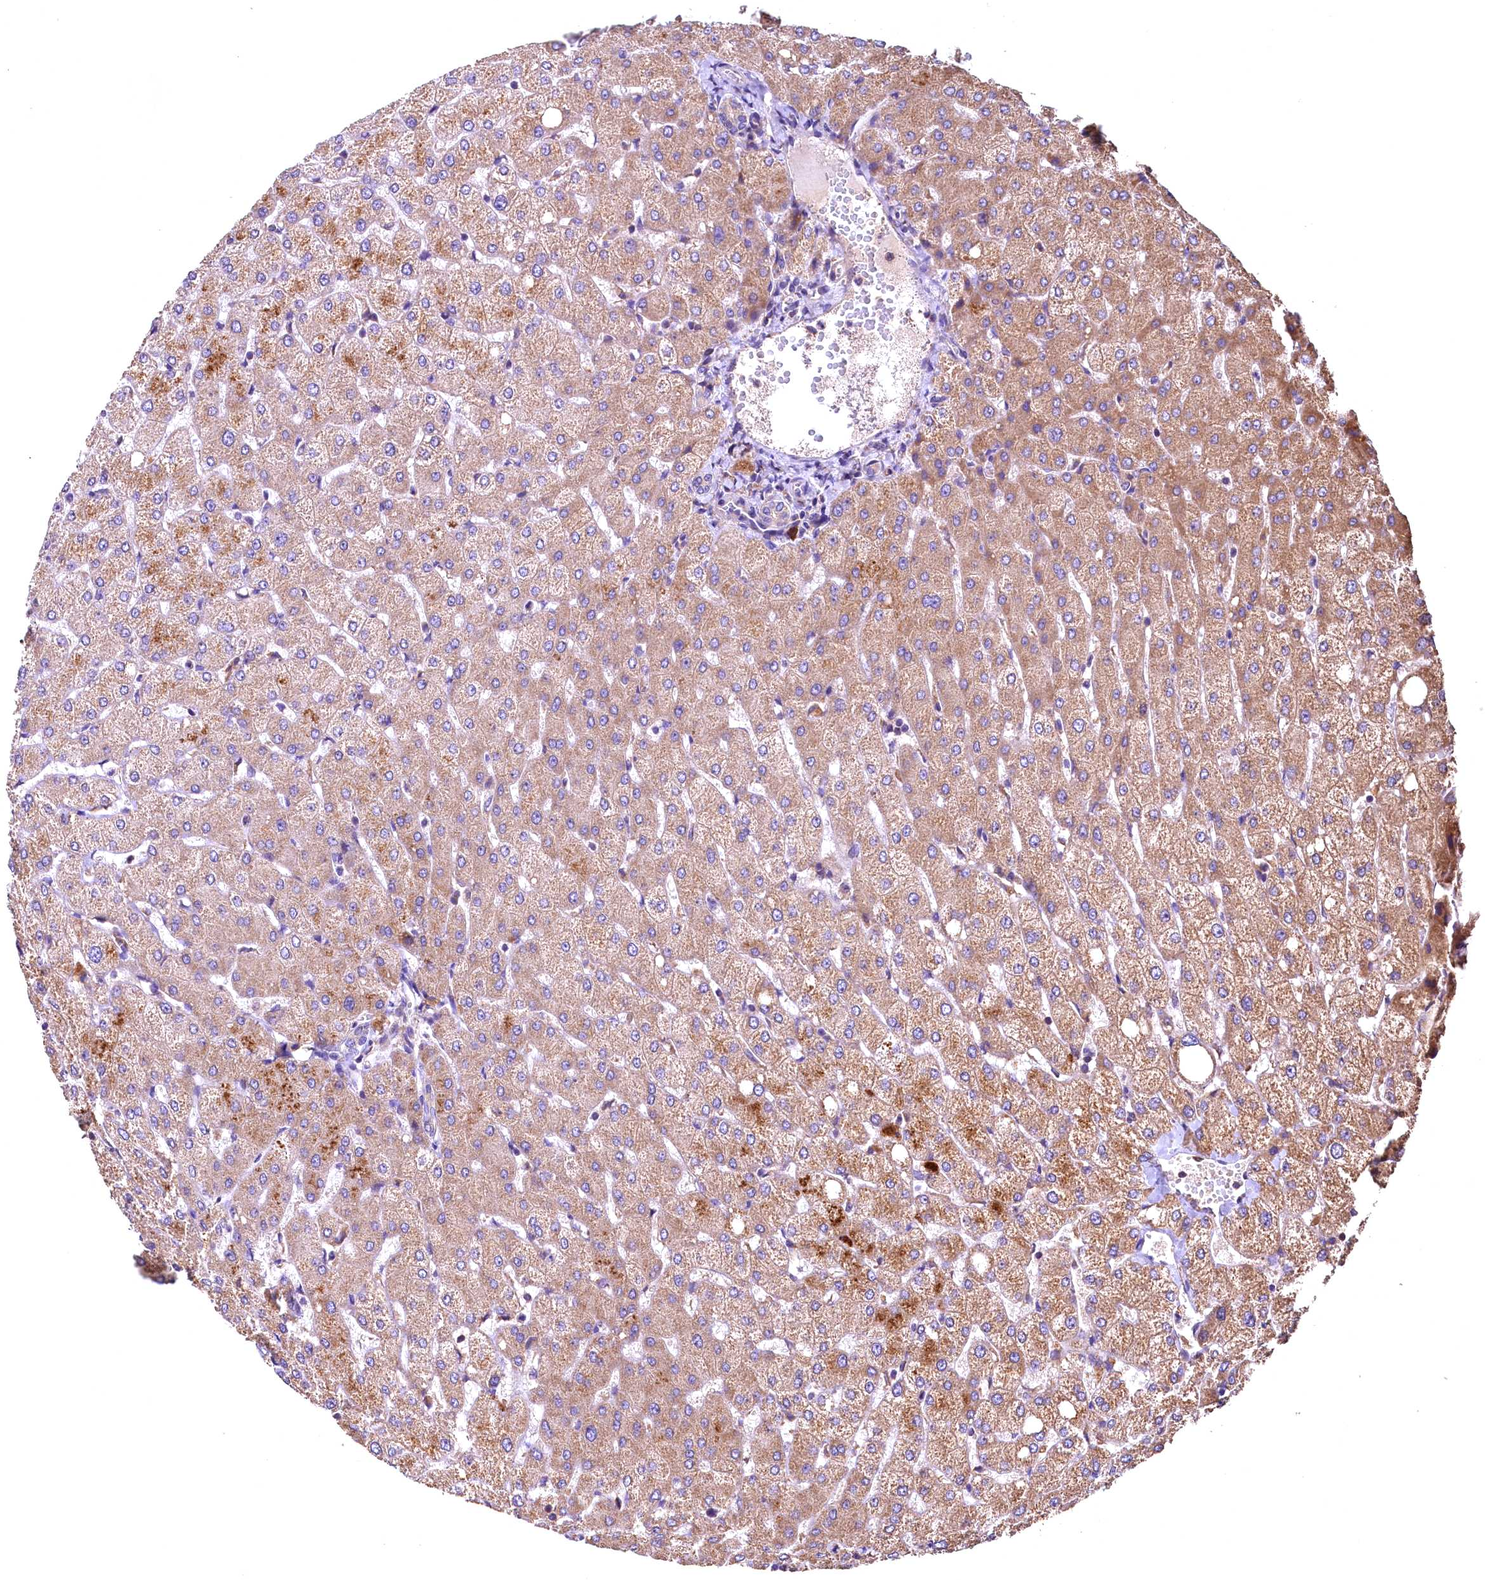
{"staining": {"intensity": "negative", "quantity": "none", "location": "none"}, "tissue": "liver", "cell_type": "Cholangiocytes", "image_type": "normal", "snomed": [{"axis": "morphology", "description": "Normal tissue, NOS"}, {"axis": "topography", "description": "Liver"}], "caption": "Immunohistochemistry photomicrograph of normal liver: human liver stained with DAB (3,3'-diaminobenzidine) reveals no significant protein positivity in cholangiocytes.", "gene": "ENKD1", "patient": {"sex": "female", "age": 54}}